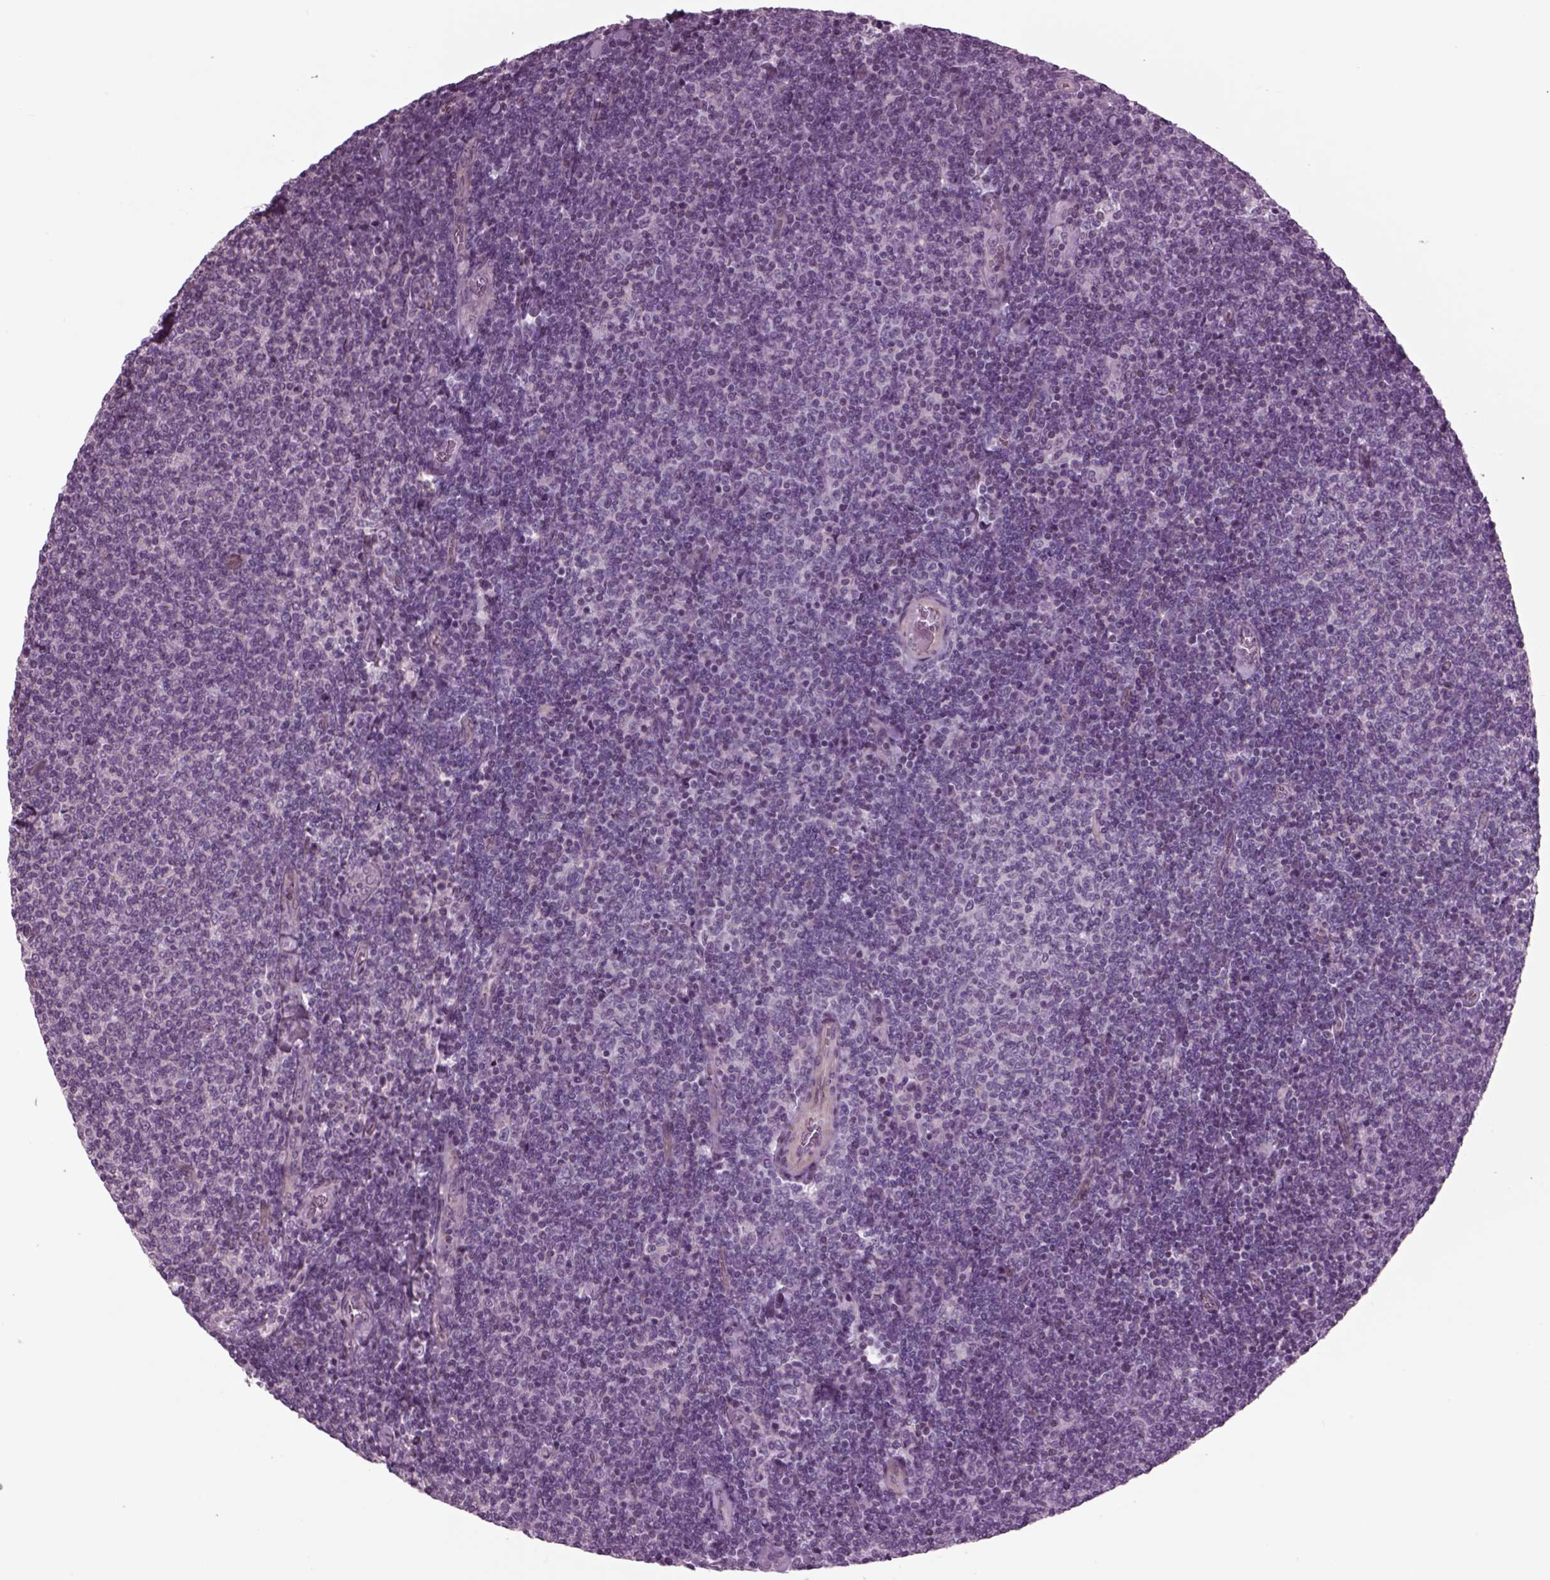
{"staining": {"intensity": "negative", "quantity": "none", "location": "none"}, "tissue": "lymphoma", "cell_type": "Tumor cells", "image_type": "cancer", "snomed": [{"axis": "morphology", "description": "Malignant lymphoma, non-Hodgkin's type, Low grade"}, {"axis": "topography", "description": "Lymph node"}], "caption": "Human lymphoma stained for a protein using immunohistochemistry (IHC) shows no staining in tumor cells.", "gene": "ODF3", "patient": {"sex": "male", "age": 52}}